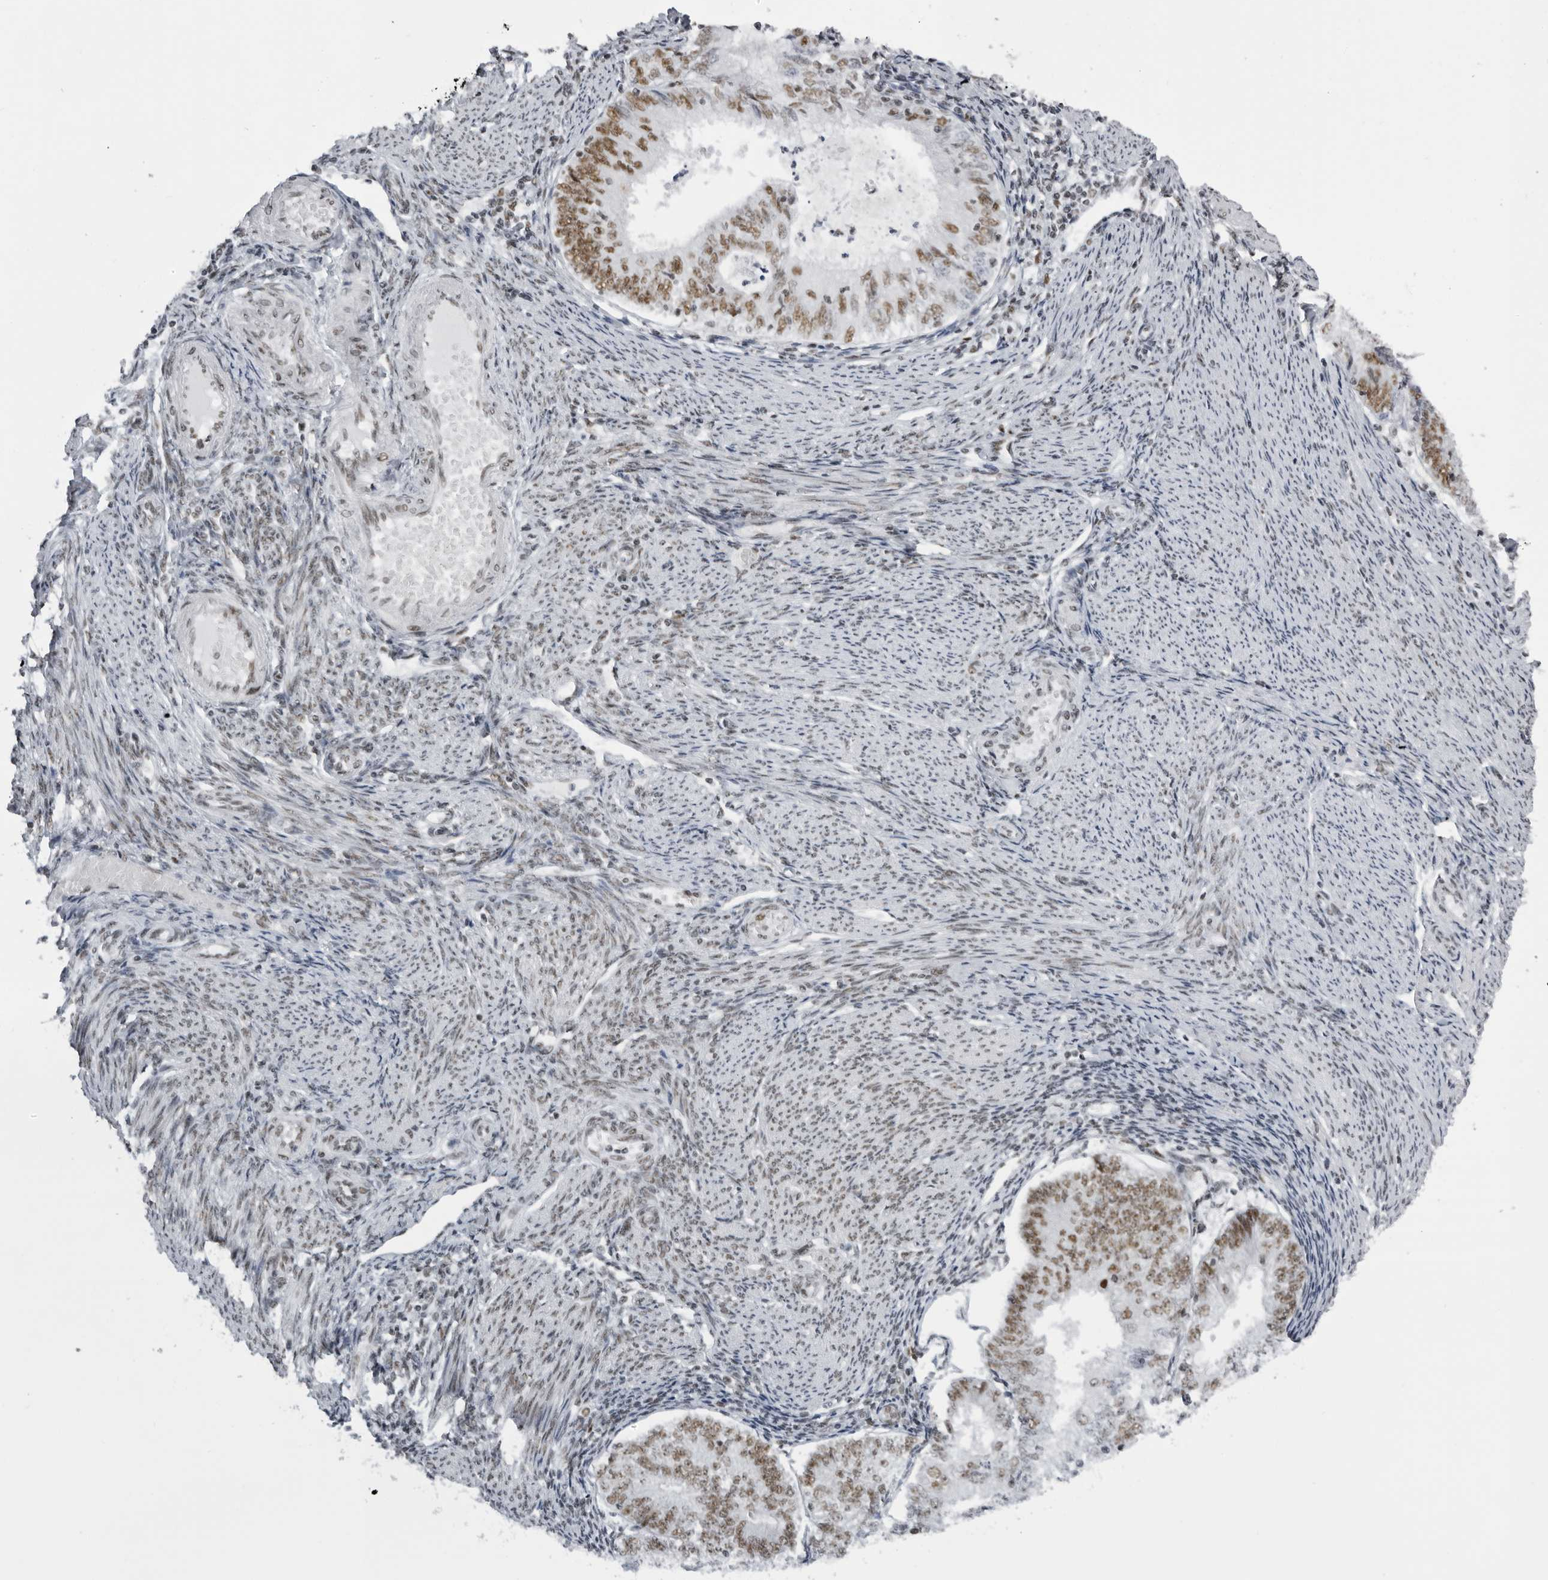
{"staining": {"intensity": "moderate", "quantity": ">75%", "location": "nuclear"}, "tissue": "endometrial cancer", "cell_type": "Tumor cells", "image_type": "cancer", "snomed": [{"axis": "morphology", "description": "Adenocarcinoma, NOS"}, {"axis": "topography", "description": "Endometrium"}], "caption": "Protein analysis of endometrial cancer tissue shows moderate nuclear expression in approximately >75% of tumor cells. Using DAB (brown) and hematoxylin (blue) stains, captured at high magnification using brightfield microscopy.", "gene": "DHX9", "patient": {"sex": "female", "age": 57}}